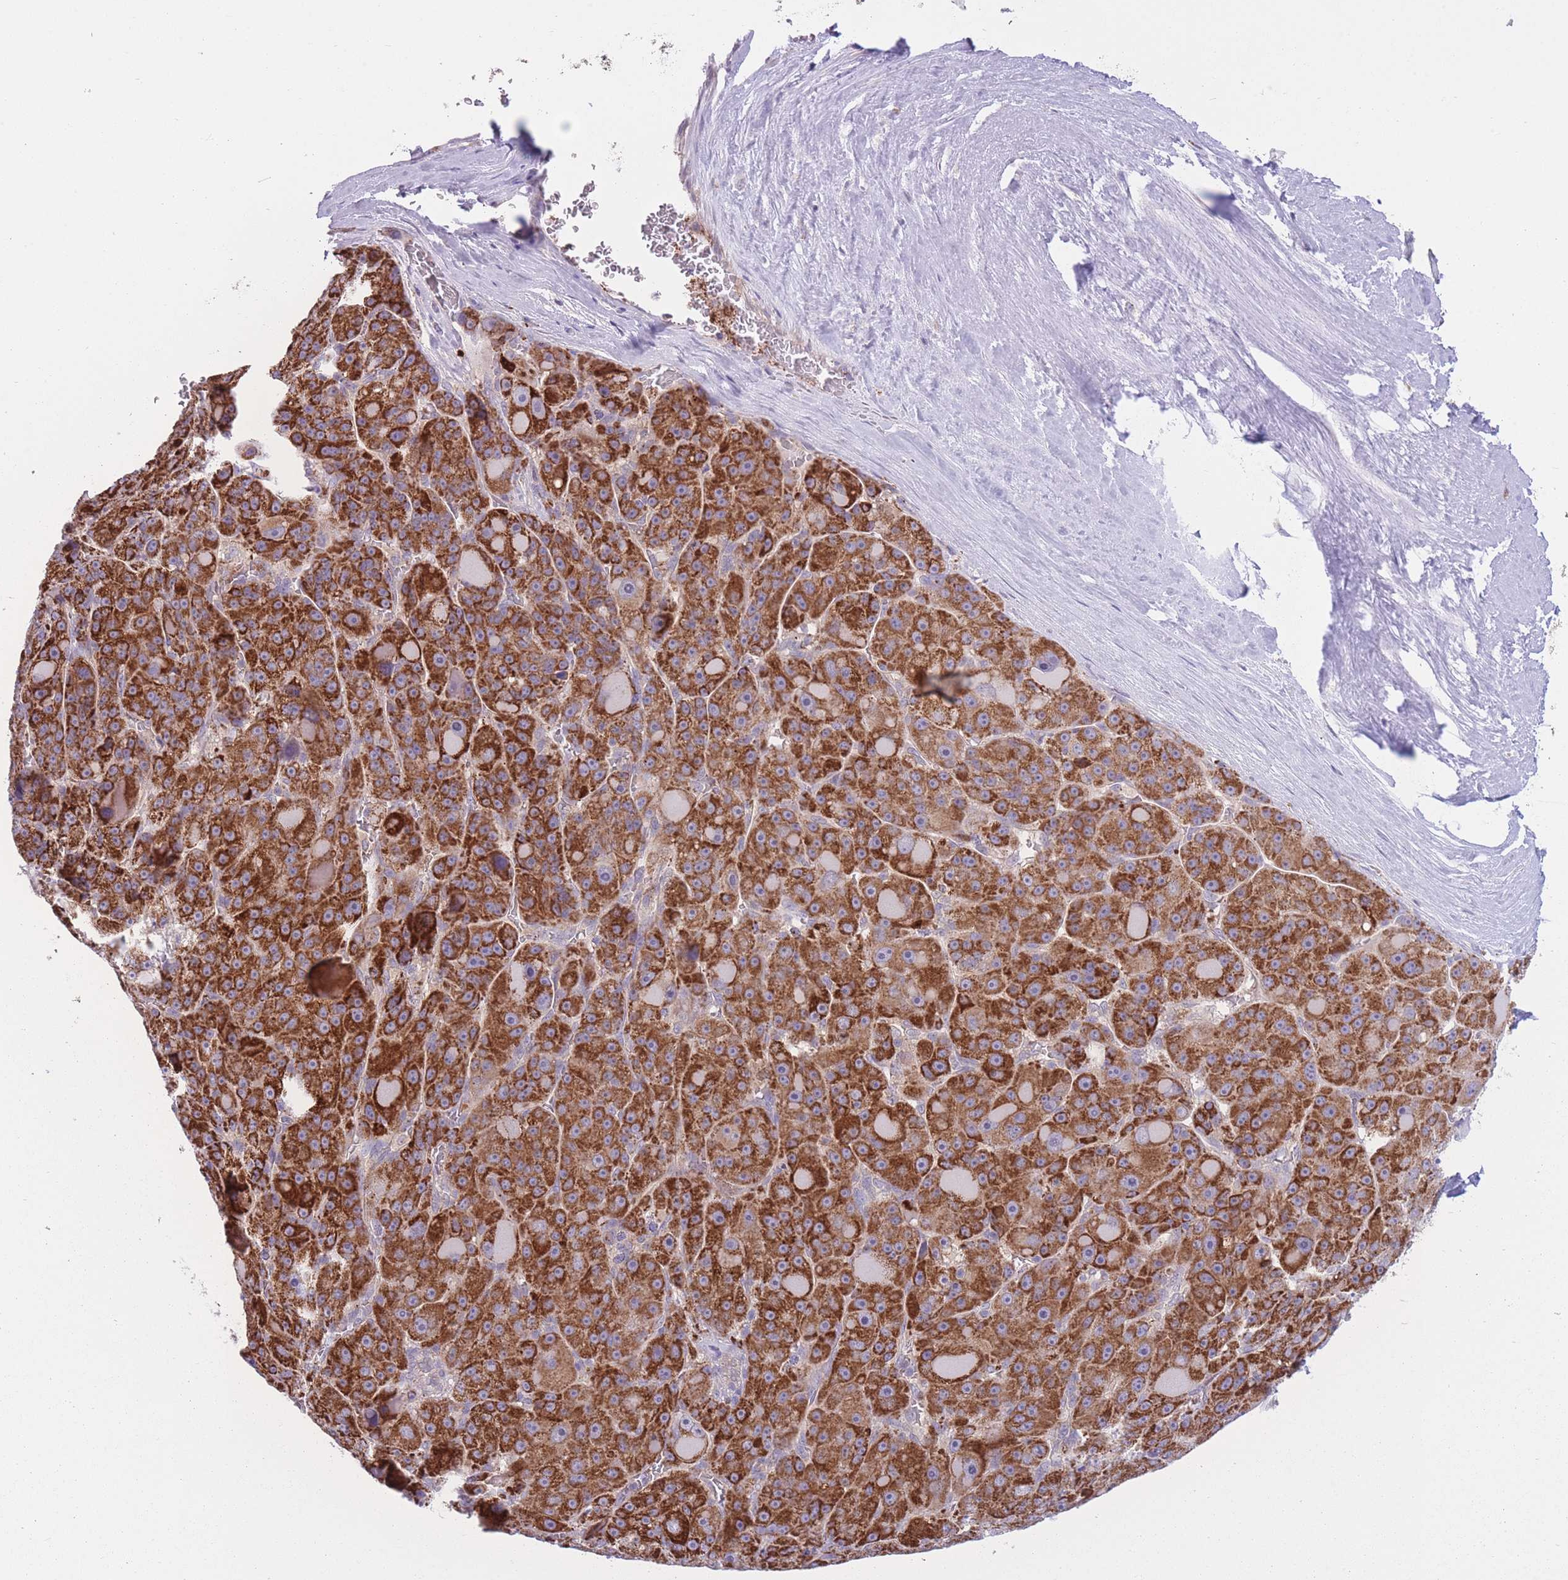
{"staining": {"intensity": "strong", "quantity": ">75%", "location": "cytoplasmic/membranous"}, "tissue": "liver cancer", "cell_type": "Tumor cells", "image_type": "cancer", "snomed": [{"axis": "morphology", "description": "Carcinoma, Hepatocellular, NOS"}, {"axis": "topography", "description": "Liver"}], "caption": "DAB immunohistochemical staining of liver cancer (hepatocellular carcinoma) shows strong cytoplasmic/membranous protein expression in about >75% of tumor cells.", "gene": "CCT6B", "patient": {"sex": "male", "age": 76}}